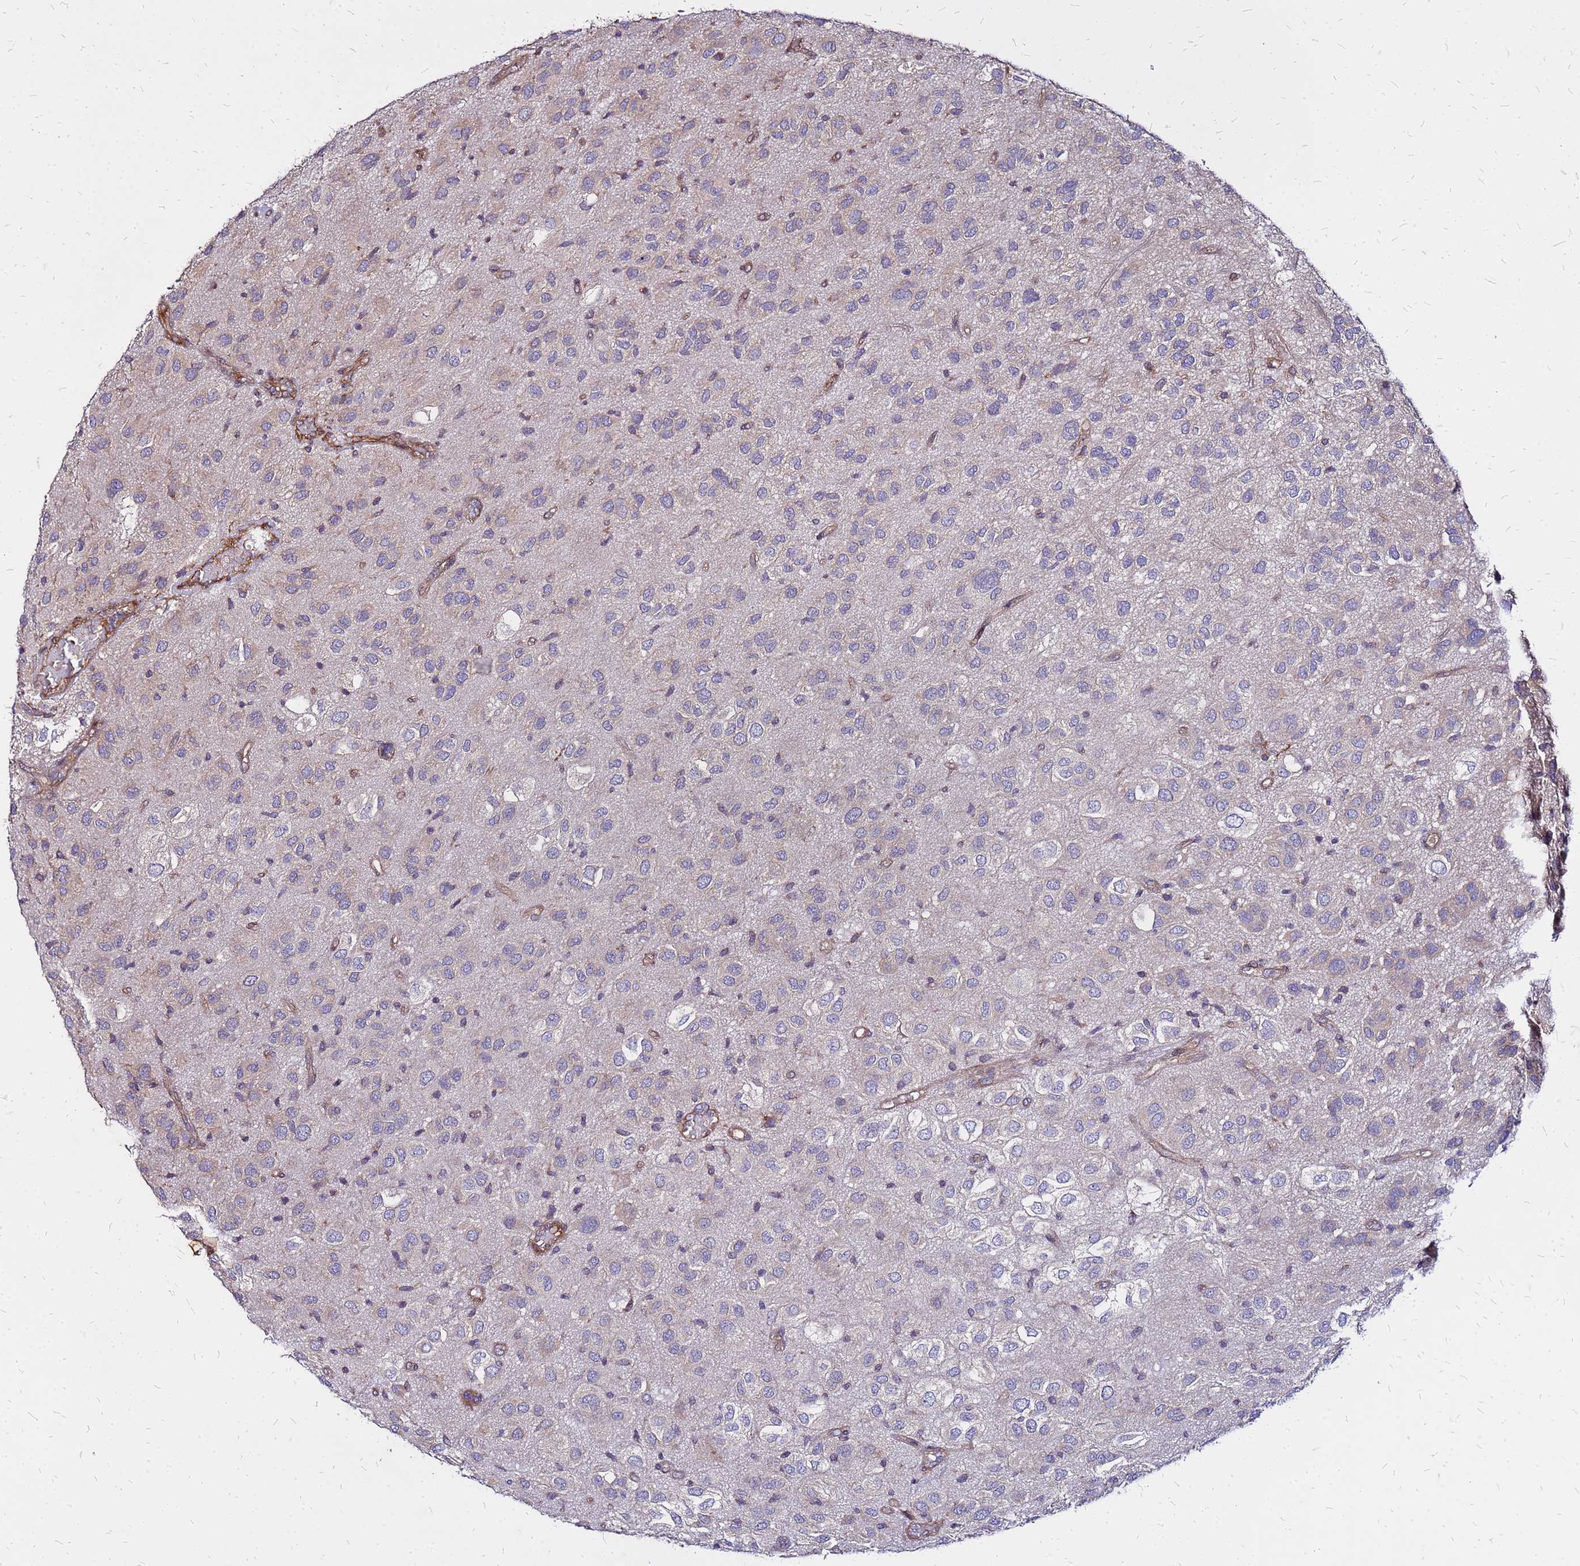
{"staining": {"intensity": "weak", "quantity": "<25%", "location": "cytoplasmic/membranous"}, "tissue": "glioma", "cell_type": "Tumor cells", "image_type": "cancer", "snomed": [{"axis": "morphology", "description": "Glioma, malignant, Low grade"}, {"axis": "topography", "description": "Brain"}], "caption": "This is an immunohistochemistry image of glioma. There is no positivity in tumor cells.", "gene": "VMO1", "patient": {"sex": "male", "age": 66}}